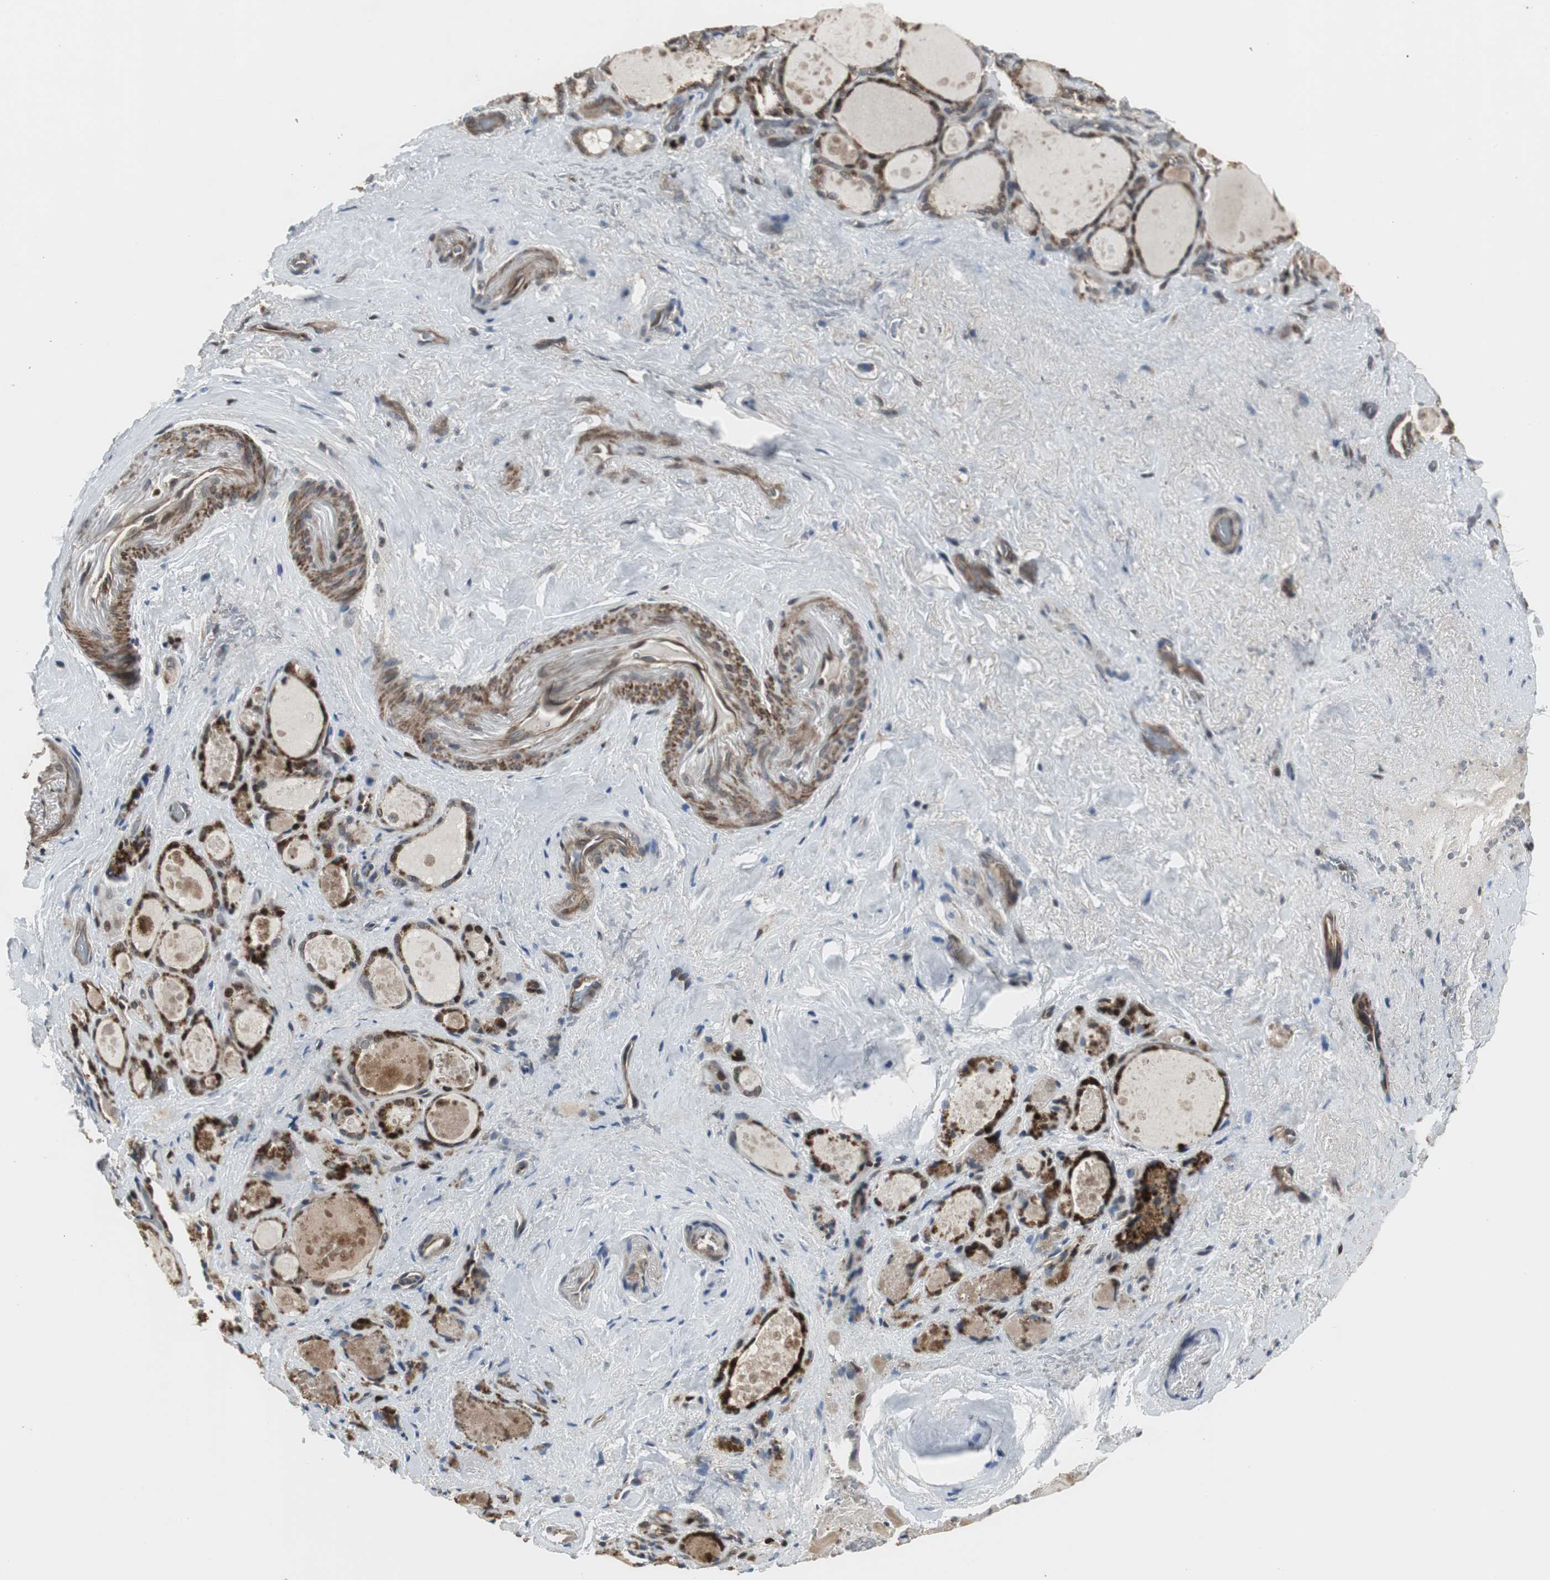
{"staining": {"intensity": "strong", "quantity": ">75%", "location": "cytoplasmic/membranous,nuclear"}, "tissue": "thyroid gland", "cell_type": "Glandular cells", "image_type": "normal", "snomed": [{"axis": "morphology", "description": "Normal tissue, NOS"}, {"axis": "topography", "description": "Thyroid gland"}], "caption": "Protein expression by IHC shows strong cytoplasmic/membranous,nuclear staining in approximately >75% of glandular cells in unremarkable thyroid gland. Nuclei are stained in blue.", "gene": "PFDN1", "patient": {"sex": "female", "age": 75}}